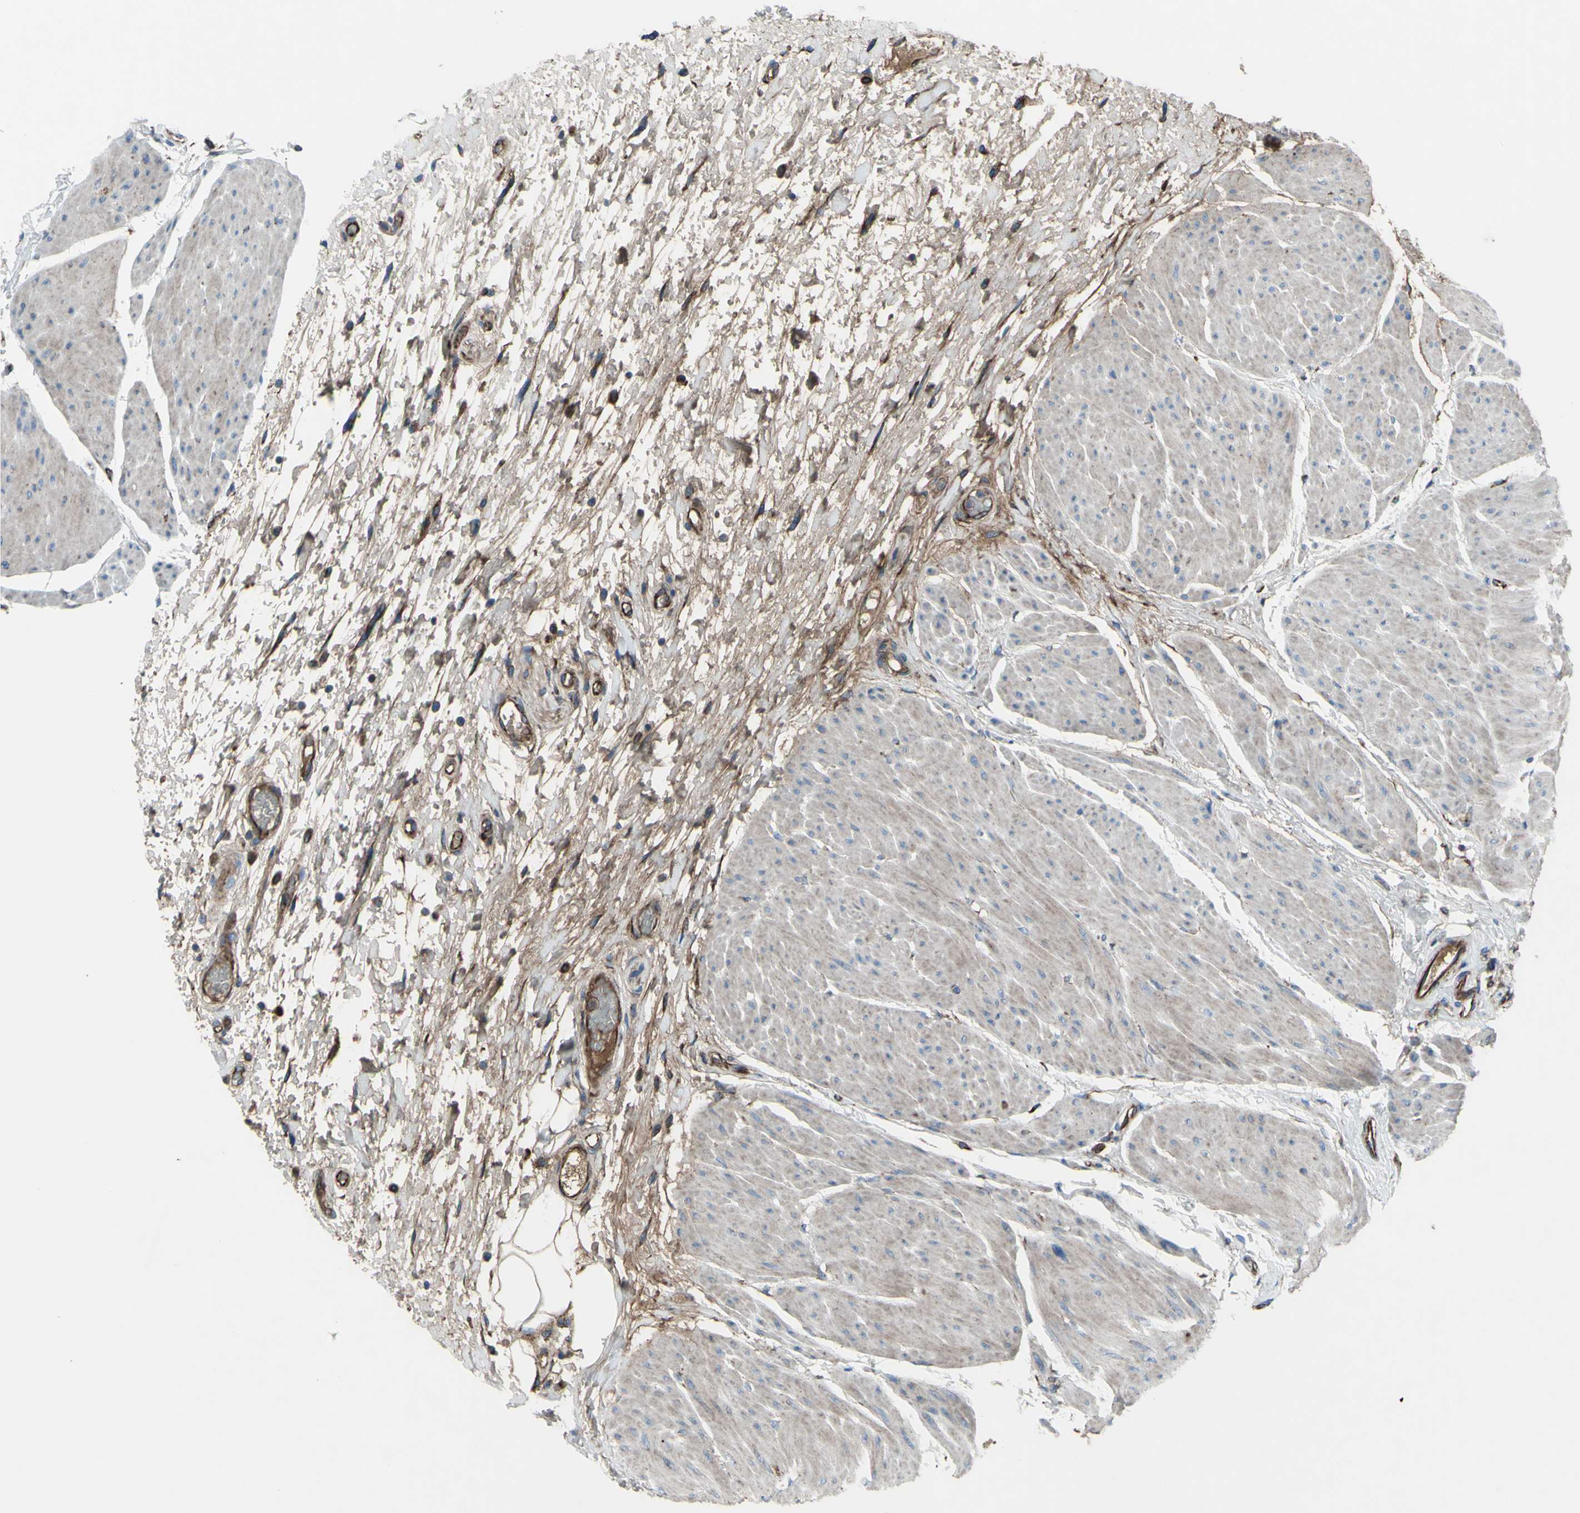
{"staining": {"intensity": "weak", "quantity": ">75%", "location": "cytoplasmic/membranous"}, "tissue": "urinary bladder", "cell_type": "Urothelial cells", "image_type": "normal", "snomed": [{"axis": "morphology", "description": "Normal tissue, NOS"}, {"axis": "morphology", "description": "Urothelial carcinoma, High grade"}, {"axis": "topography", "description": "Urinary bladder"}], "caption": "Urothelial cells exhibit weak cytoplasmic/membranous expression in approximately >75% of cells in normal urinary bladder.", "gene": "EMC7", "patient": {"sex": "male", "age": 46}}